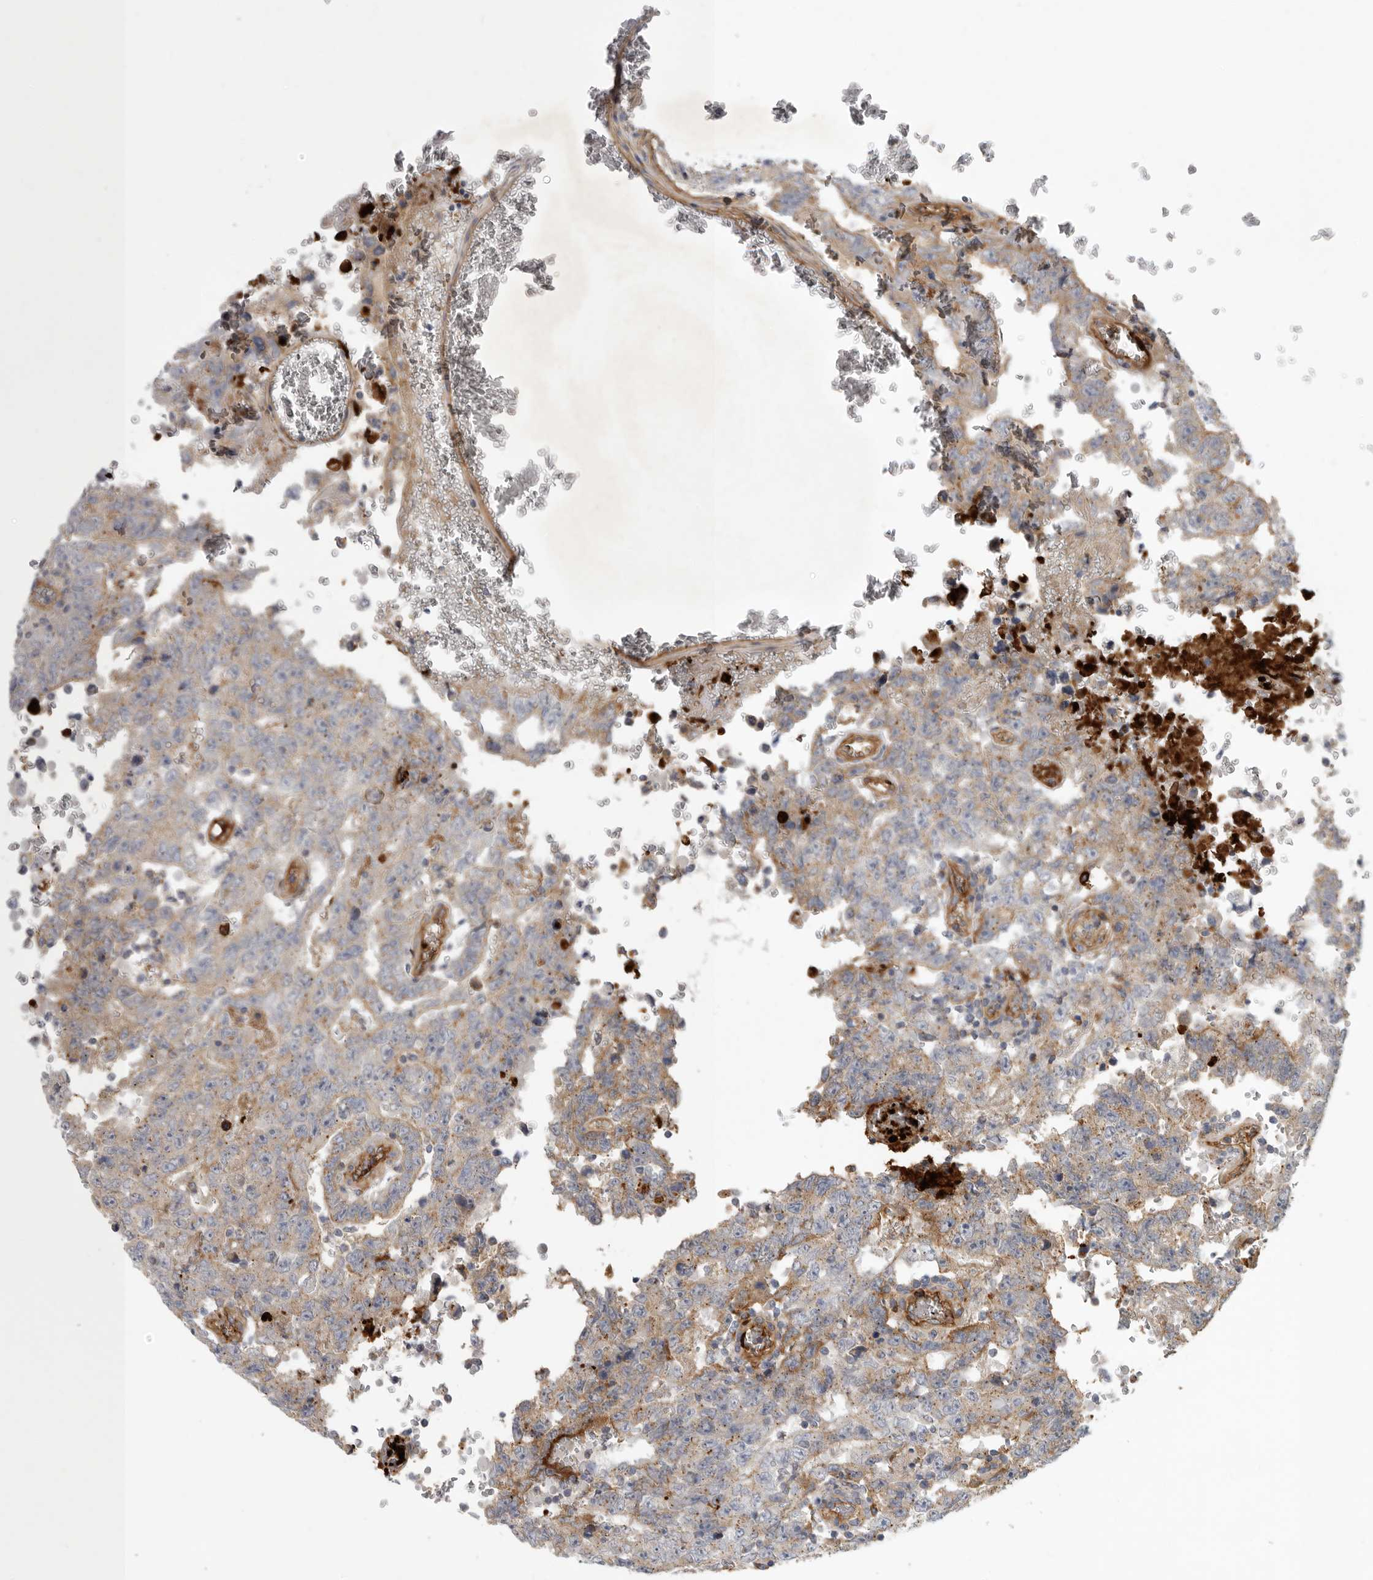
{"staining": {"intensity": "weak", "quantity": "25%-75%", "location": "cytoplasmic/membranous"}, "tissue": "testis cancer", "cell_type": "Tumor cells", "image_type": "cancer", "snomed": [{"axis": "morphology", "description": "Carcinoma, Embryonal, NOS"}, {"axis": "topography", "description": "Testis"}], "caption": "A brown stain labels weak cytoplasmic/membranous positivity of a protein in human testis embryonal carcinoma tumor cells.", "gene": "MLPH", "patient": {"sex": "male", "age": 26}}